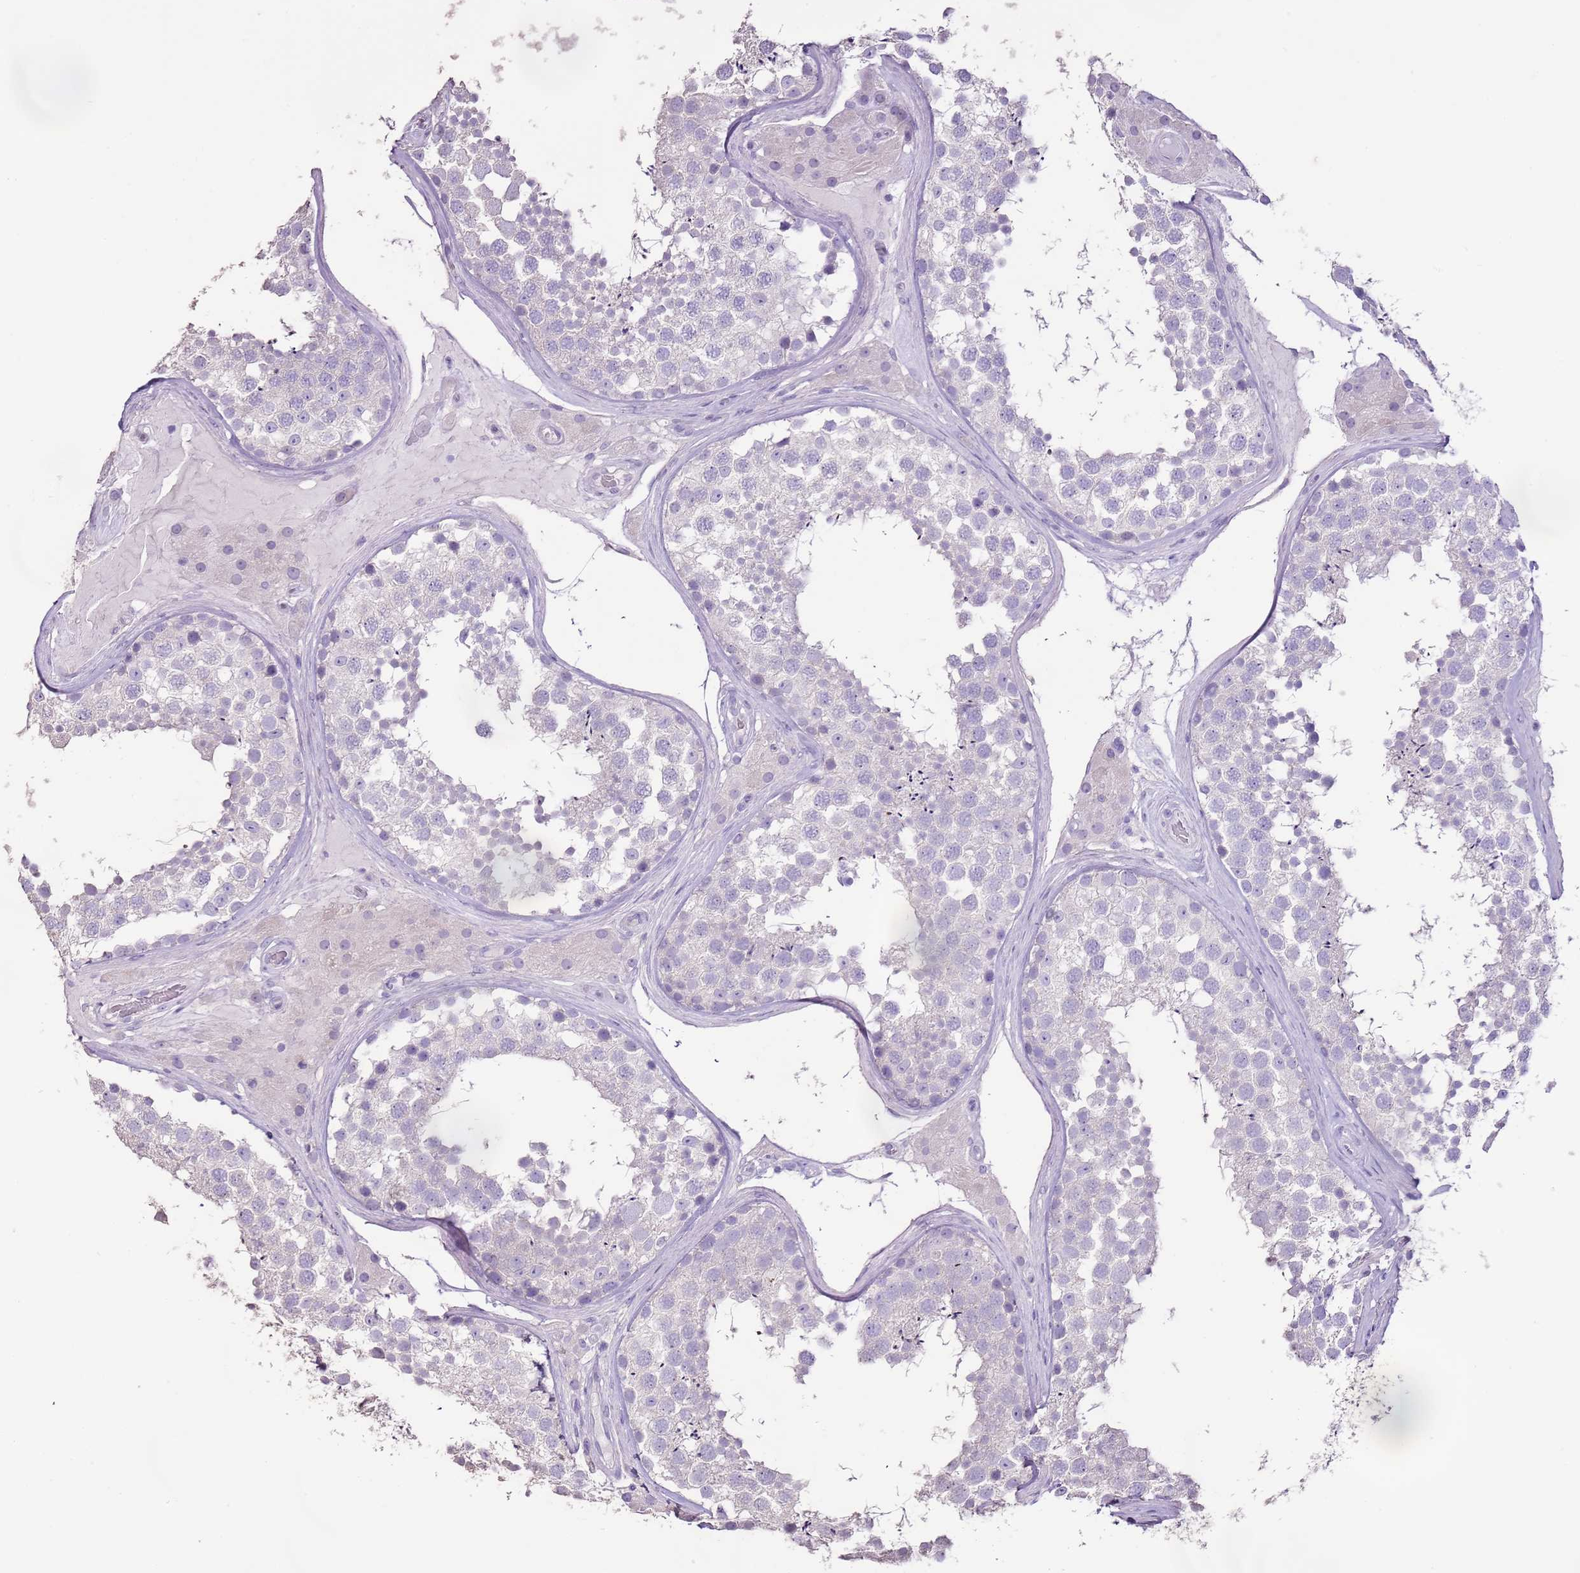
{"staining": {"intensity": "negative", "quantity": "none", "location": "none"}, "tissue": "testis", "cell_type": "Cells in seminiferous ducts", "image_type": "normal", "snomed": [{"axis": "morphology", "description": "Normal tissue, NOS"}, {"axis": "topography", "description": "Testis"}], "caption": "An immunohistochemistry (IHC) photomicrograph of benign testis is shown. There is no staining in cells in seminiferous ducts of testis. (Immunohistochemistry, brightfield microscopy, high magnification).", "gene": "BLOC1S2", "patient": {"sex": "male", "age": 46}}